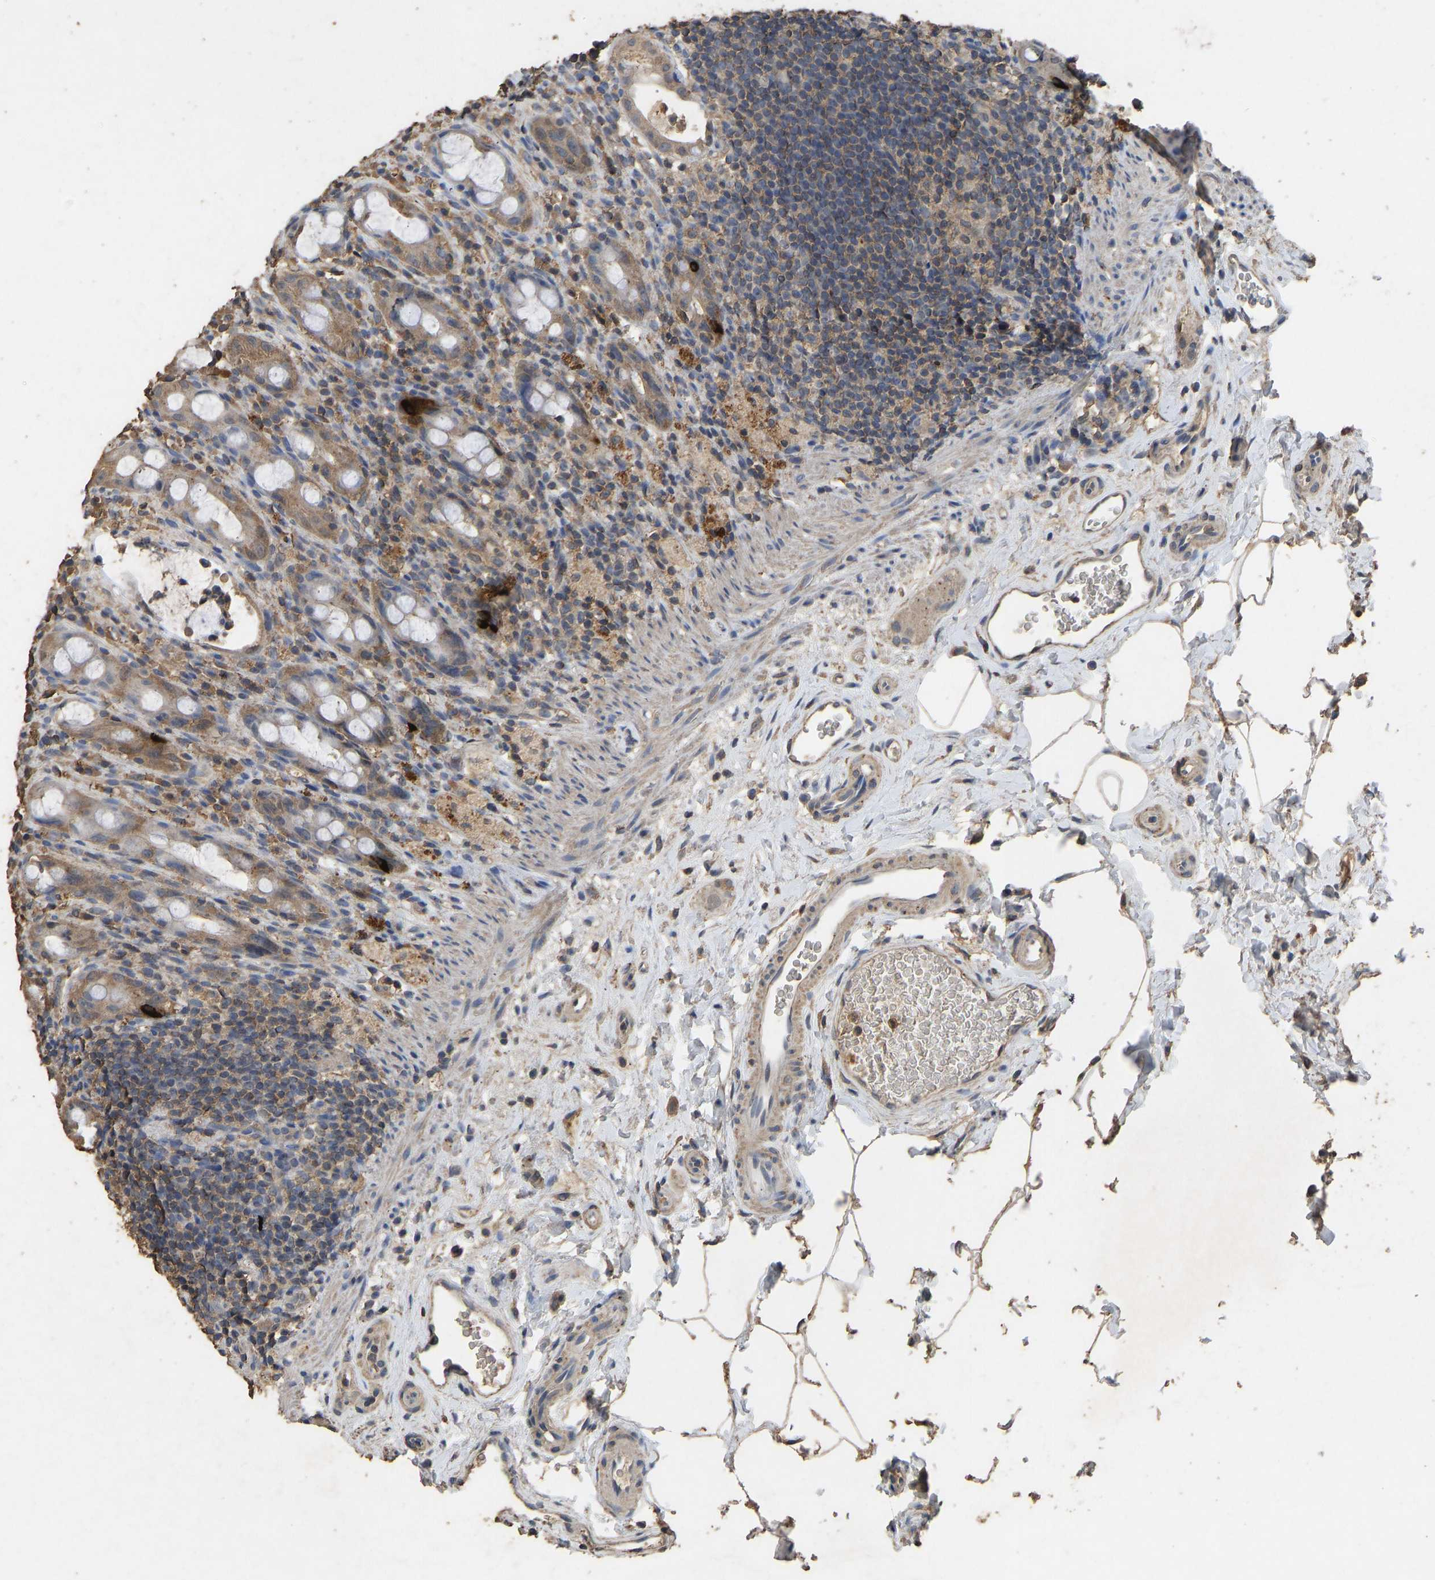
{"staining": {"intensity": "moderate", "quantity": ">75%", "location": "cytoplasmic/membranous"}, "tissue": "rectum", "cell_type": "Glandular cells", "image_type": "normal", "snomed": [{"axis": "morphology", "description": "Normal tissue, NOS"}, {"axis": "topography", "description": "Rectum"}], "caption": "About >75% of glandular cells in normal rectum exhibit moderate cytoplasmic/membranous protein positivity as visualized by brown immunohistochemical staining.", "gene": "CIDEC", "patient": {"sex": "male", "age": 44}}